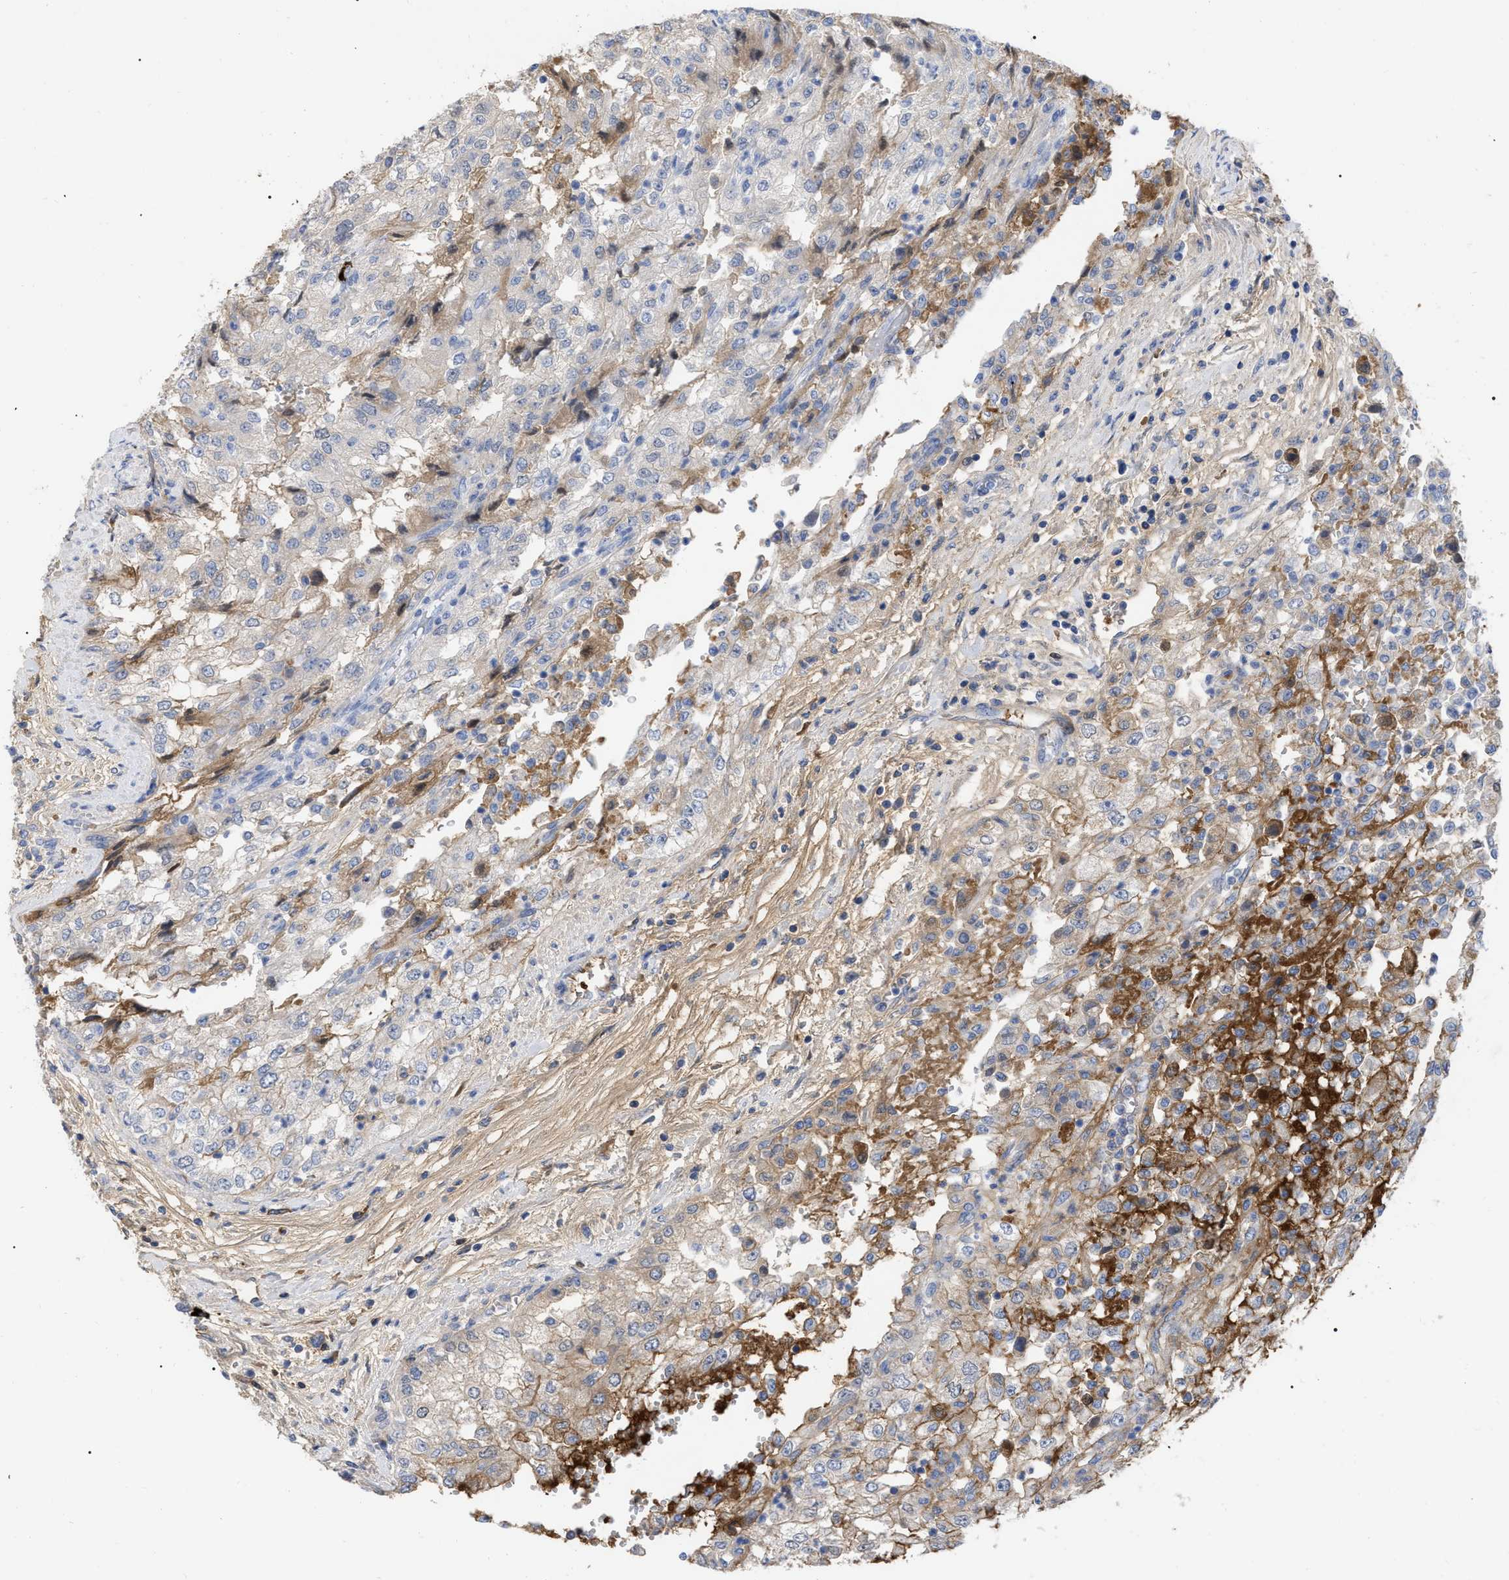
{"staining": {"intensity": "weak", "quantity": "<25%", "location": "cytoplasmic/membranous"}, "tissue": "renal cancer", "cell_type": "Tumor cells", "image_type": "cancer", "snomed": [{"axis": "morphology", "description": "Adenocarcinoma, NOS"}, {"axis": "topography", "description": "Kidney"}], "caption": "A high-resolution image shows IHC staining of renal cancer (adenocarcinoma), which exhibits no significant staining in tumor cells.", "gene": "IGHV5-51", "patient": {"sex": "female", "age": 54}}